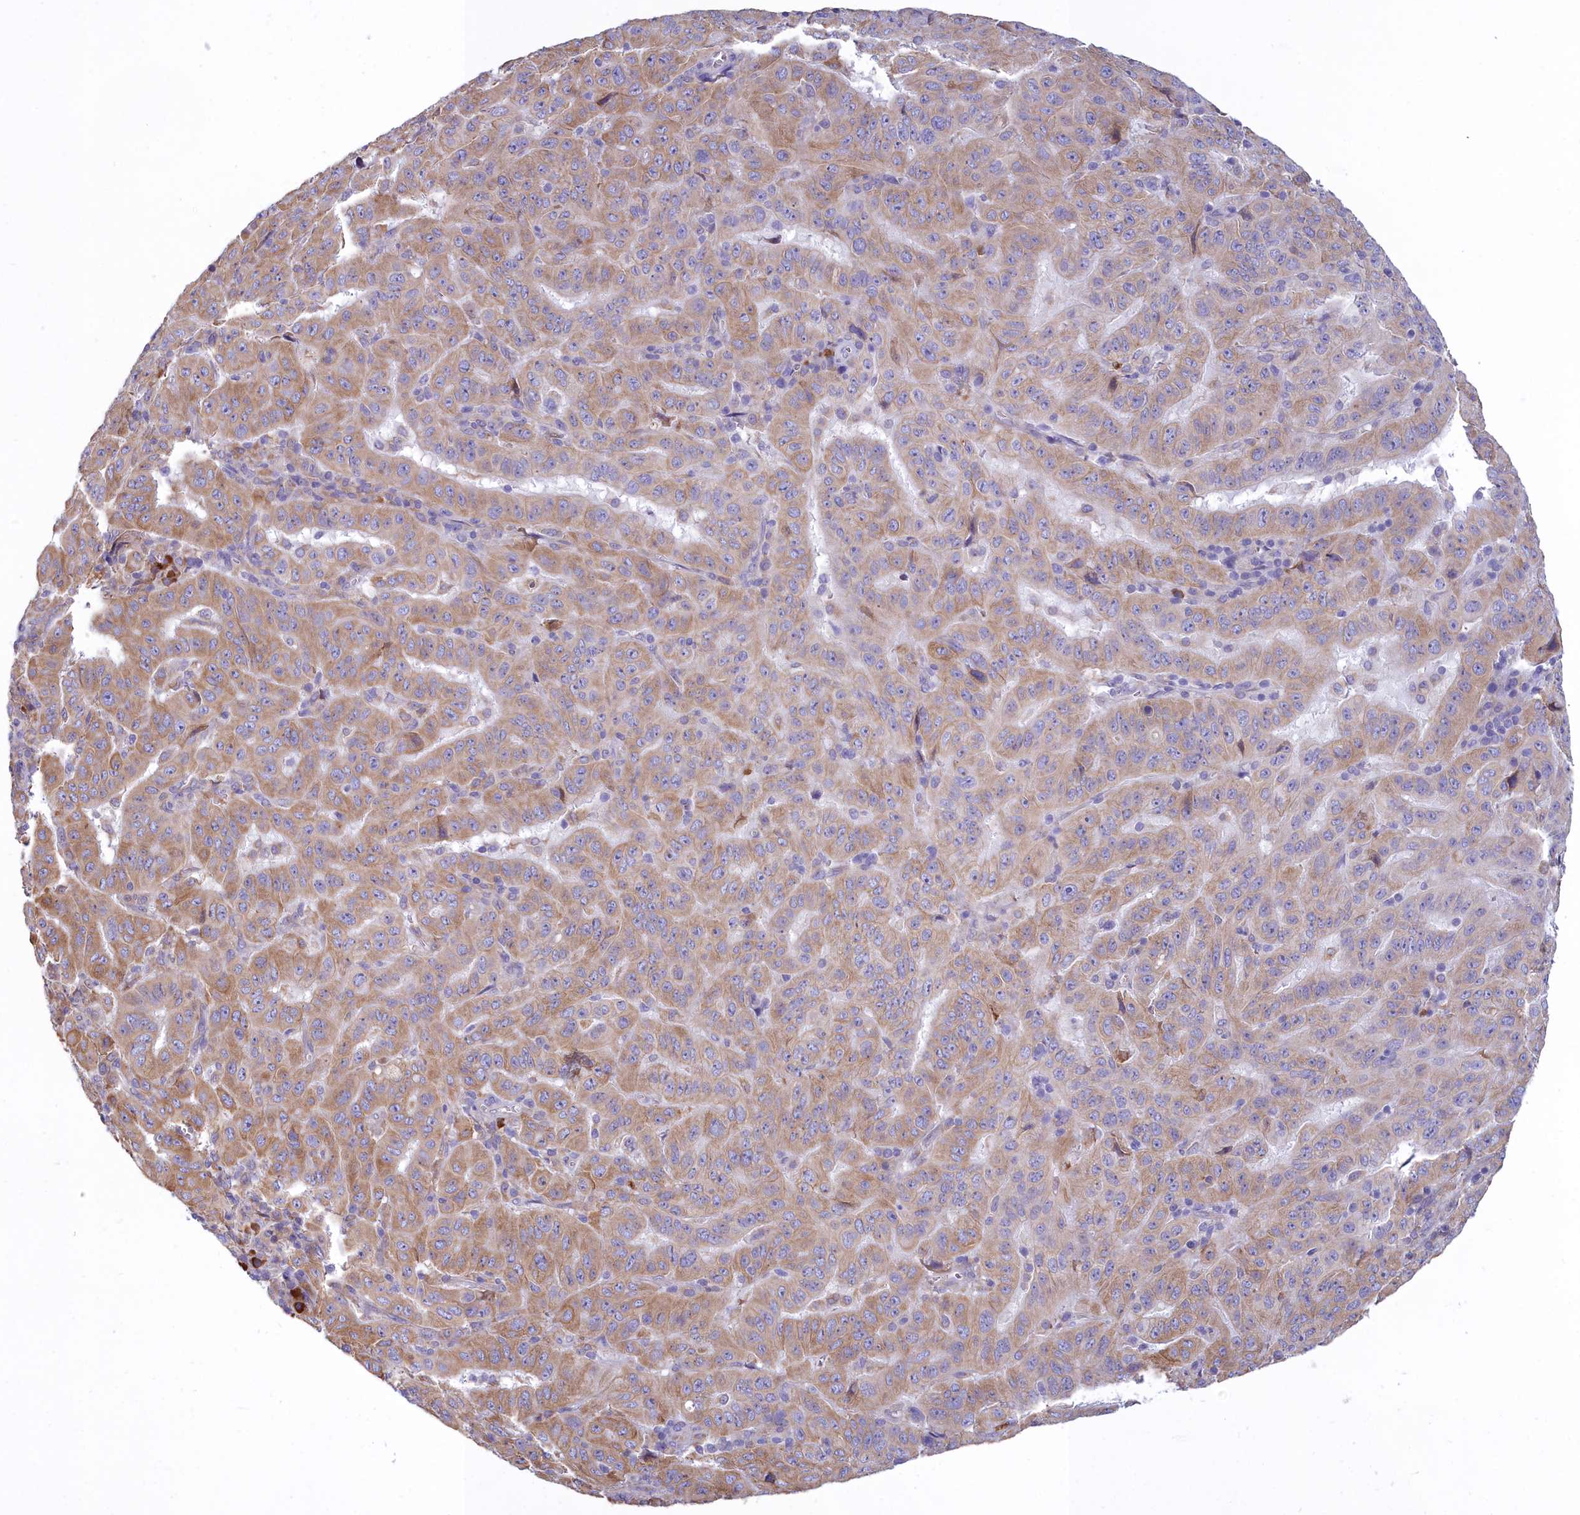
{"staining": {"intensity": "moderate", "quantity": ">75%", "location": "cytoplasmic/membranous"}, "tissue": "pancreatic cancer", "cell_type": "Tumor cells", "image_type": "cancer", "snomed": [{"axis": "morphology", "description": "Adenocarcinoma, NOS"}, {"axis": "topography", "description": "Pancreas"}], "caption": "High-power microscopy captured an immunohistochemistry (IHC) photomicrograph of pancreatic cancer, revealing moderate cytoplasmic/membranous positivity in approximately >75% of tumor cells.", "gene": "HM13", "patient": {"sex": "male", "age": 63}}